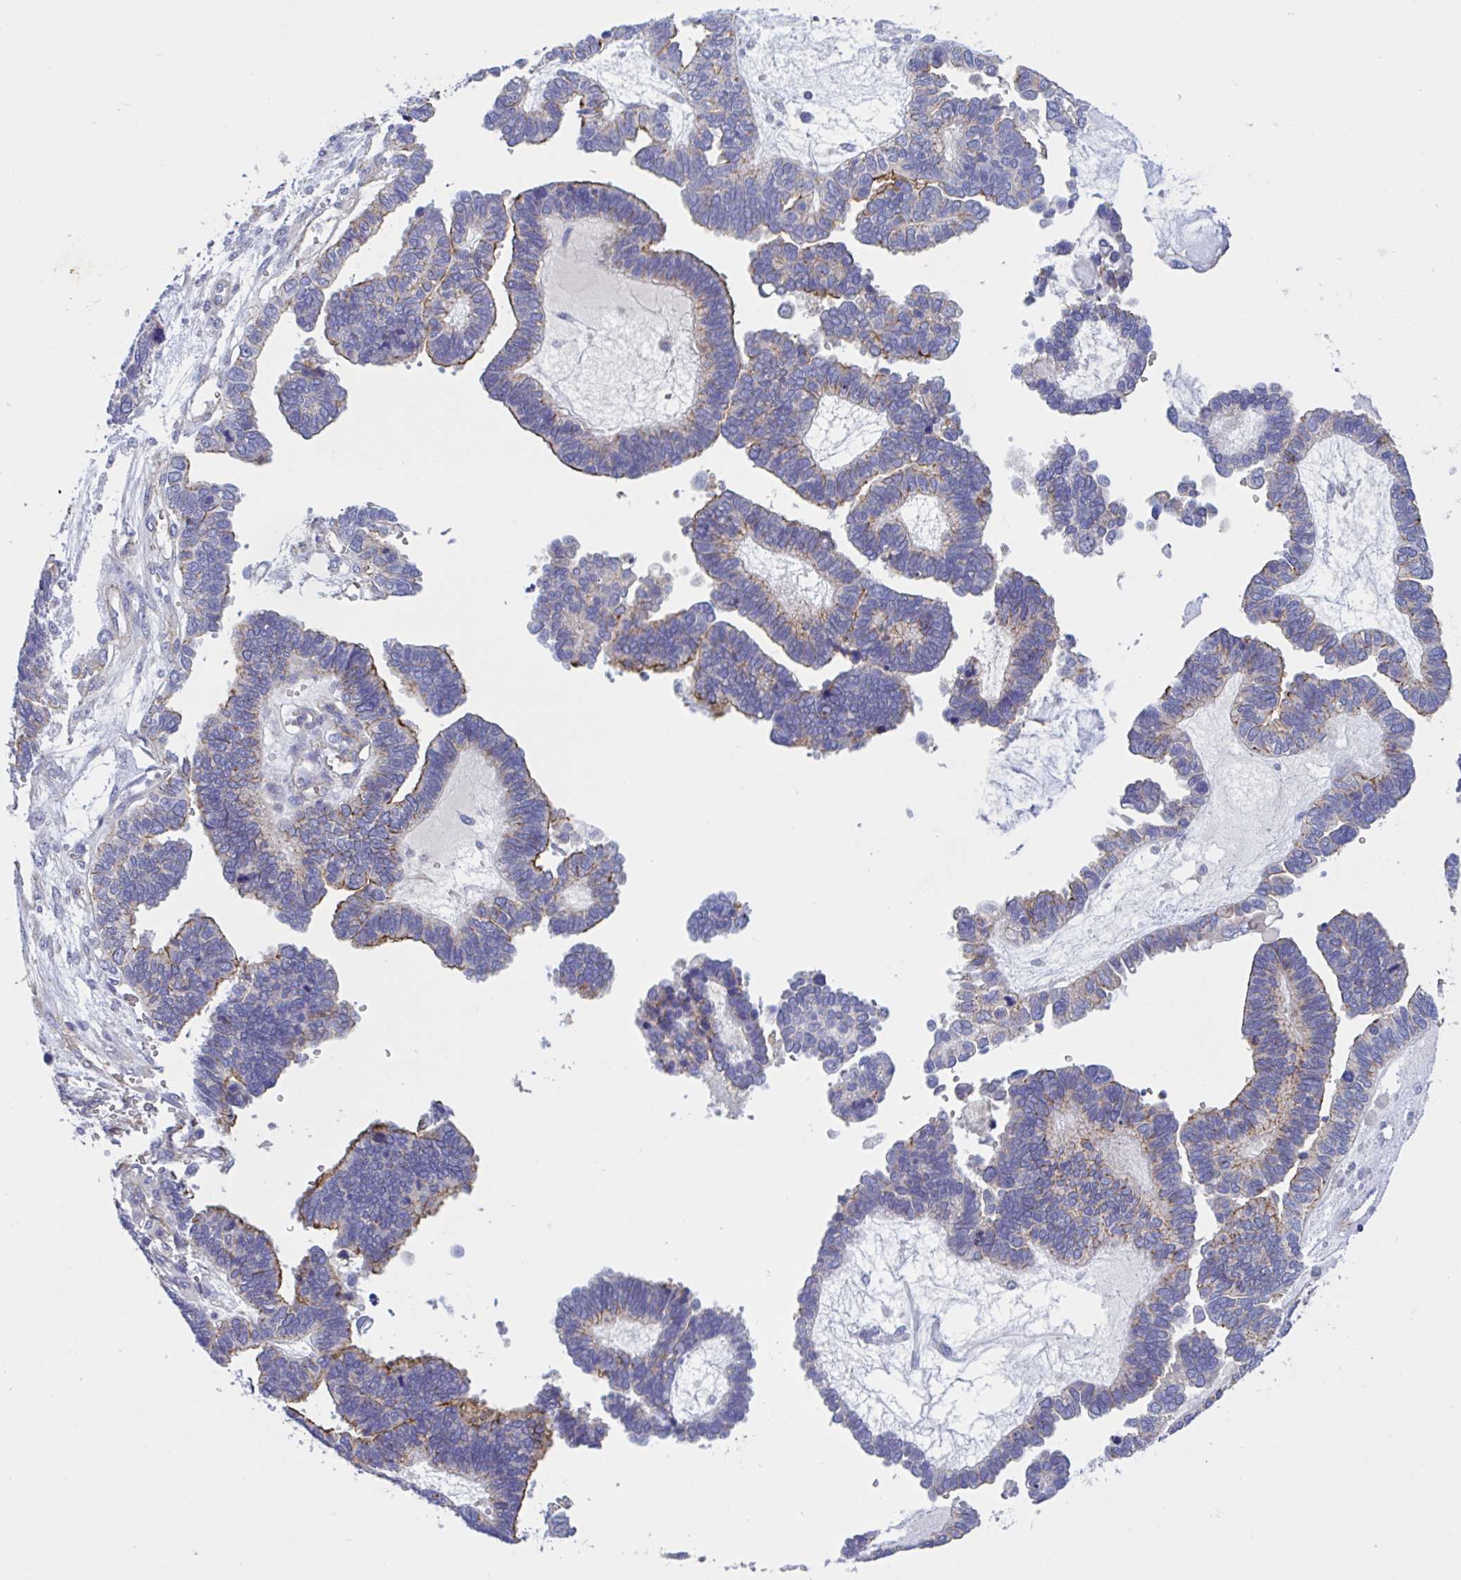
{"staining": {"intensity": "strong", "quantity": "25%-75%", "location": "cytoplasmic/membranous"}, "tissue": "ovarian cancer", "cell_type": "Tumor cells", "image_type": "cancer", "snomed": [{"axis": "morphology", "description": "Cystadenocarcinoma, serous, NOS"}, {"axis": "topography", "description": "Ovary"}], "caption": "A high-resolution image shows IHC staining of ovarian cancer, which exhibits strong cytoplasmic/membranous expression in approximately 25%-75% of tumor cells.", "gene": "SLC66A1", "patient": {"sex": "female", "age": 51}}